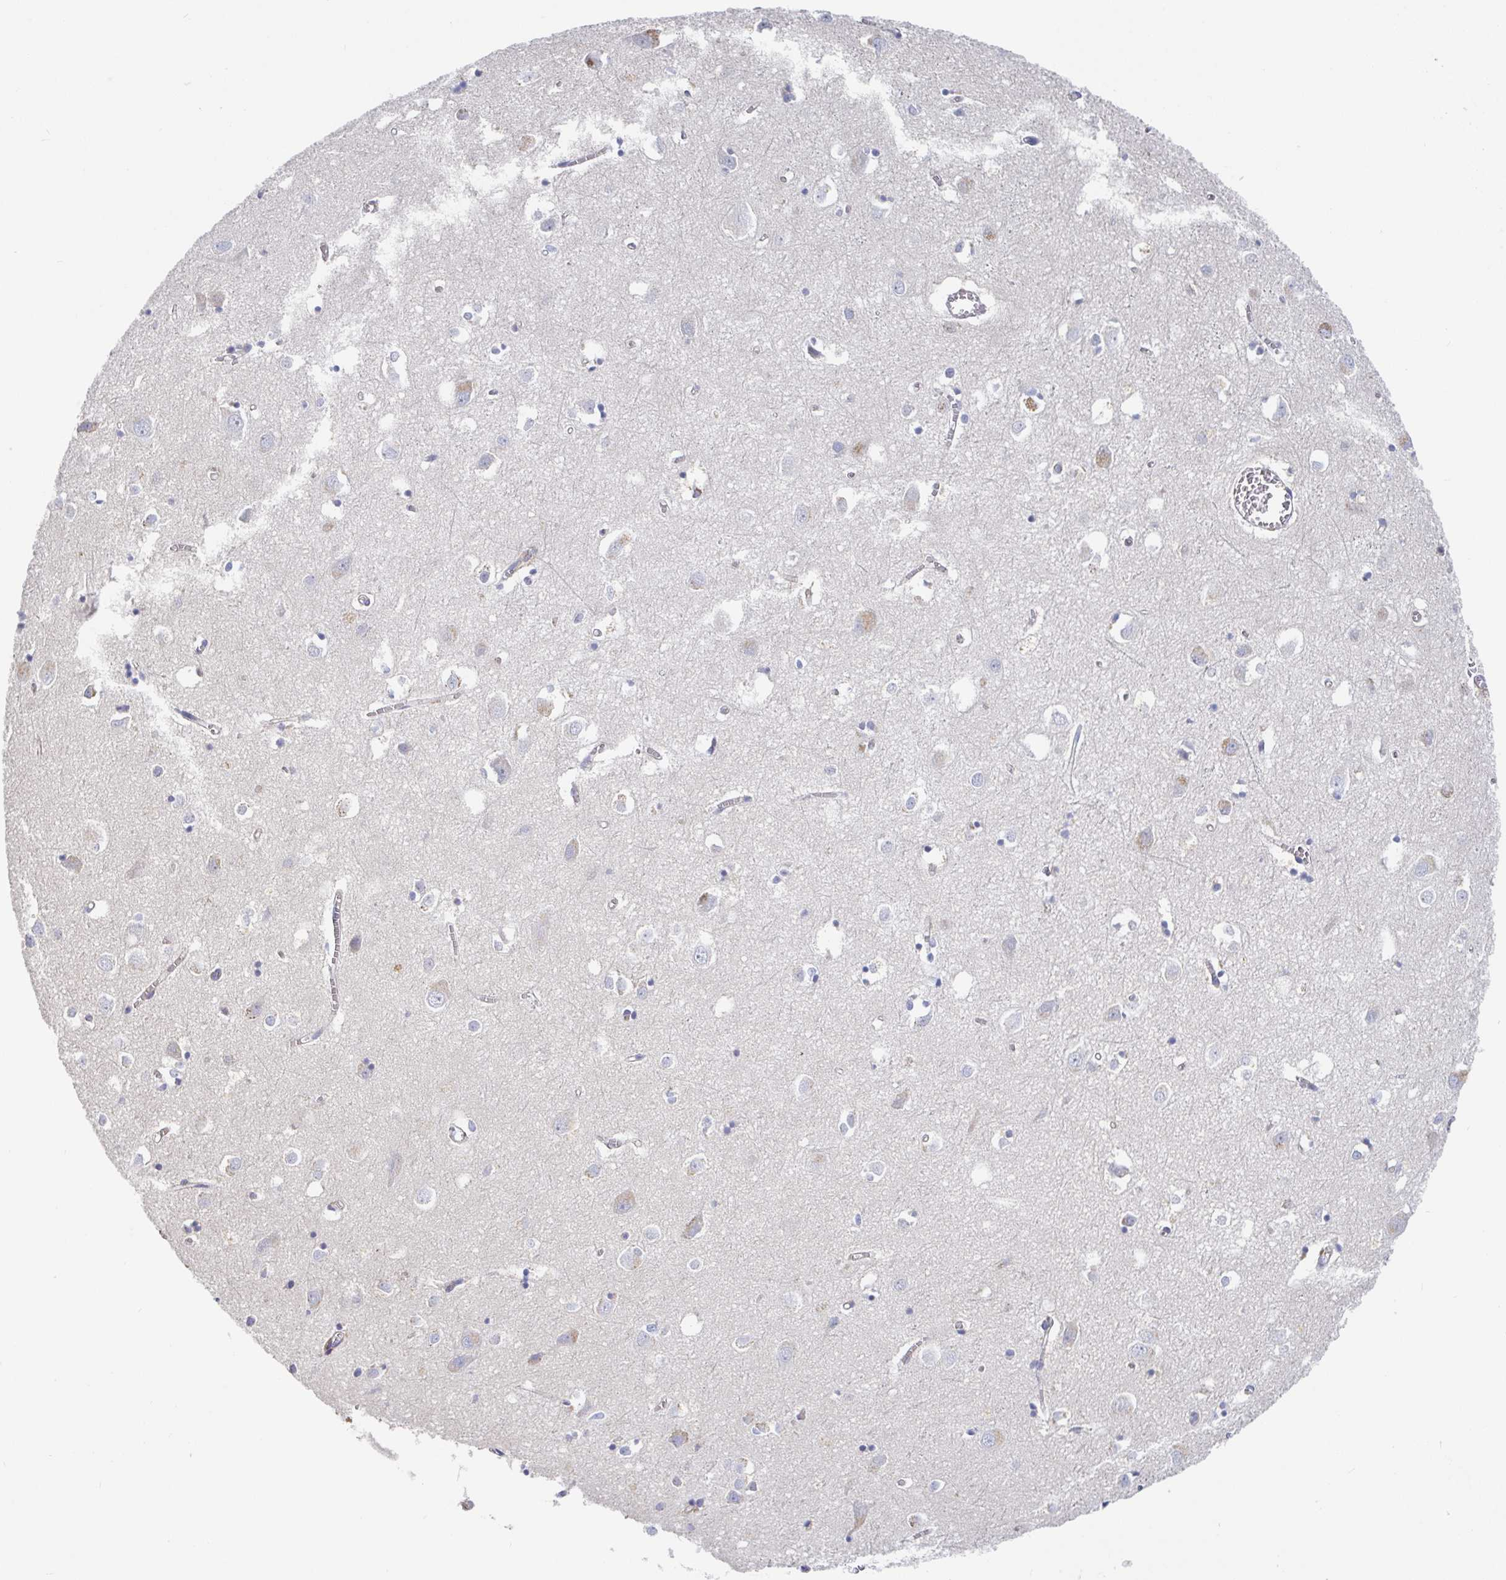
{"staining": {"intensity": "moderate", "quantity": "<25%", "location": "cytoplasmic/membranous"}, "tissue": "cerebral cortex", "cell_type": "Endothelial cells", "image_type": "normal", "snomed": [{"axis": "morphology", "description": "Normal tissue, NOS"}, {"axis": "topography", "description": "Cerebral cortex"}], "caption": "Protein expression analysis of normal cerebral cortex shows moderate cytoplasmic/membranous expression in about <25% of endothelial cells.", "gene": "IRAK2", "patient": {"sex": "male", "age": 70}}